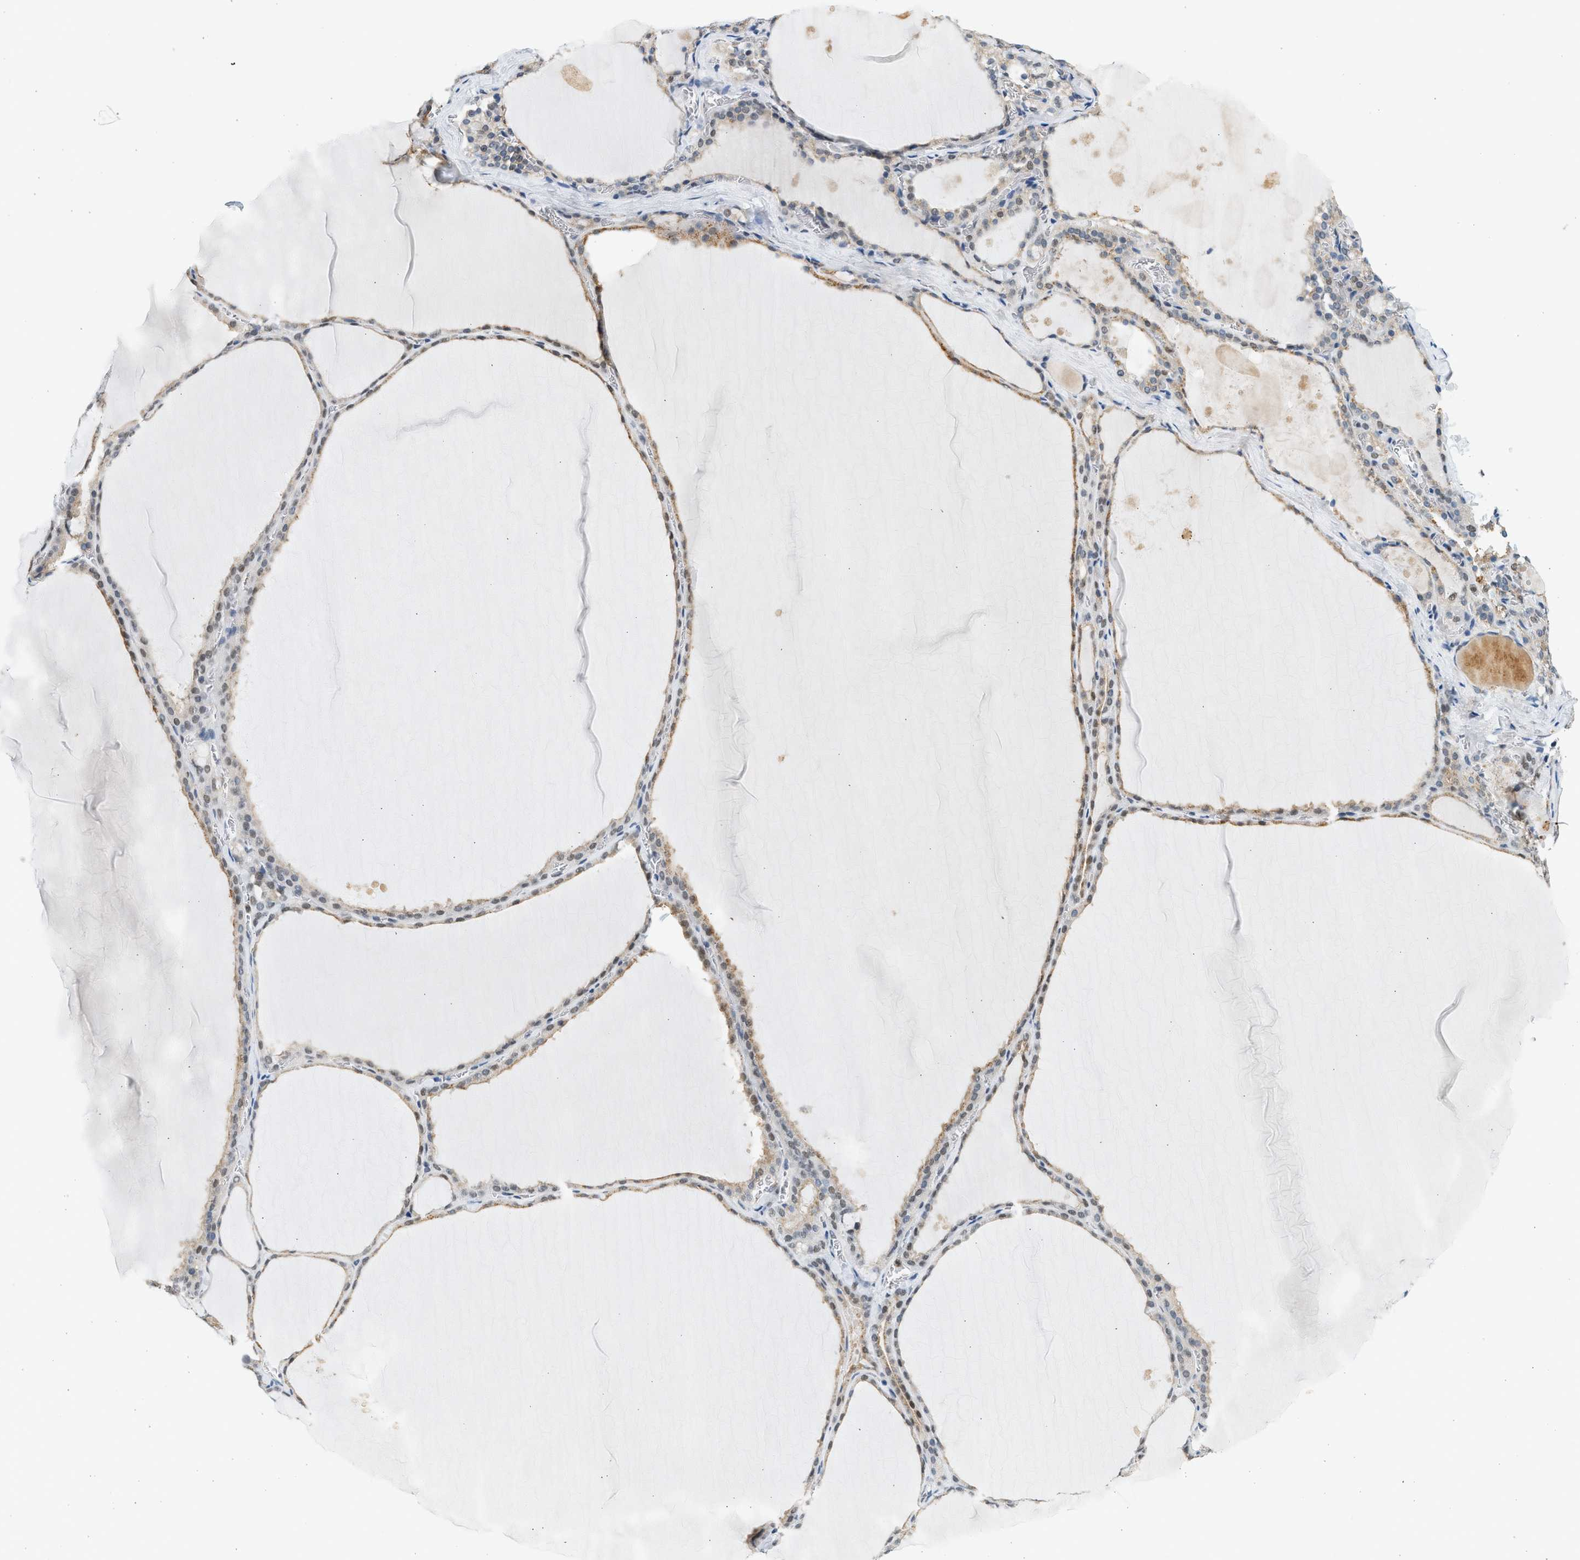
{"staining": {"intensity": "weak", "quantity": "25%-75%", "location": "cytoplasmic/membranous,nuclear"}, "tissue": "thyroid gland", "cell_type": "Glandular cells", "image_type": "normal", "snomed": [{"axis": "morphology", "description": "Normal tissue, NOS"}, {"axis": "topography", "description": "Thyroid gland"}], "caption": "The photomicrograph exhibits staining of benign thyroid gland, revealing weak cytoplasmic/membranous,nuclear protein expression (brown color) within glandular cells.", "gene": "HIPK1", "patient": {"sex": "male", "age": 56}}